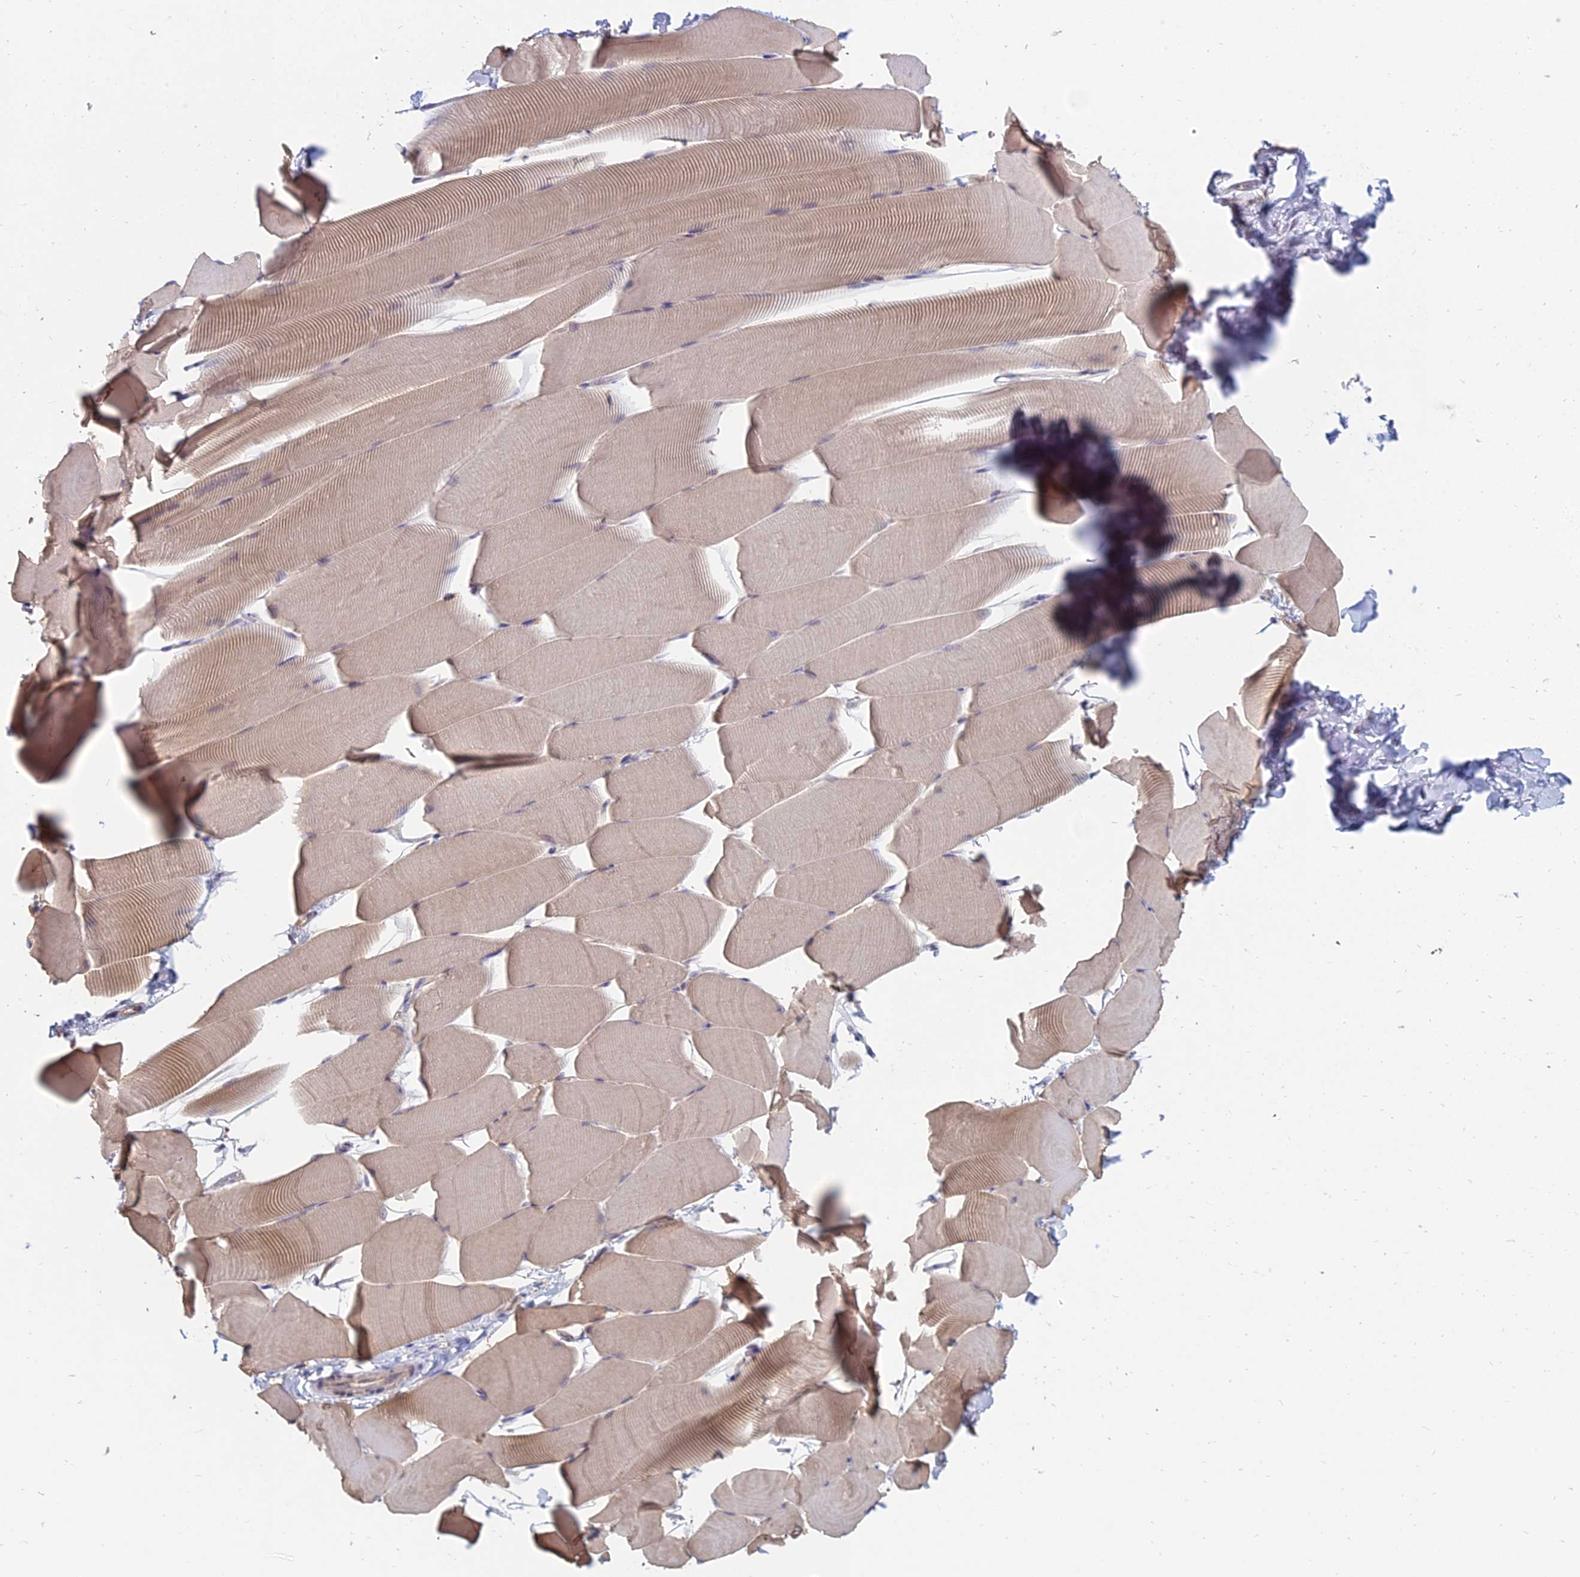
{"staining": {"intensity": "strong", "quantity": "<25%", "location": "cytoplasmic/membranous"}, "tissue": "skeletal muscle", "cell_type": "Myocytes", "image_type": "normal", "snomed": [{"axis": "morphology", "description": "Normal tissue, NOS"}, {"axis": "topography", "description": "Skeletal muscle"}], "caption": "The immunohistochemical stain highlights strong cytoplasmic/membranous expression in myocytes of normal skeletal muscle. The staining was performed using DAB (3,3'-diaminobenzidine) to visualize the protein expression in brown, while the nuclei were stained in blue with hematoxylin (Magnification: 20x).", "gene": "TXLNA", "patient": {"sex": "male", "age": 25}}